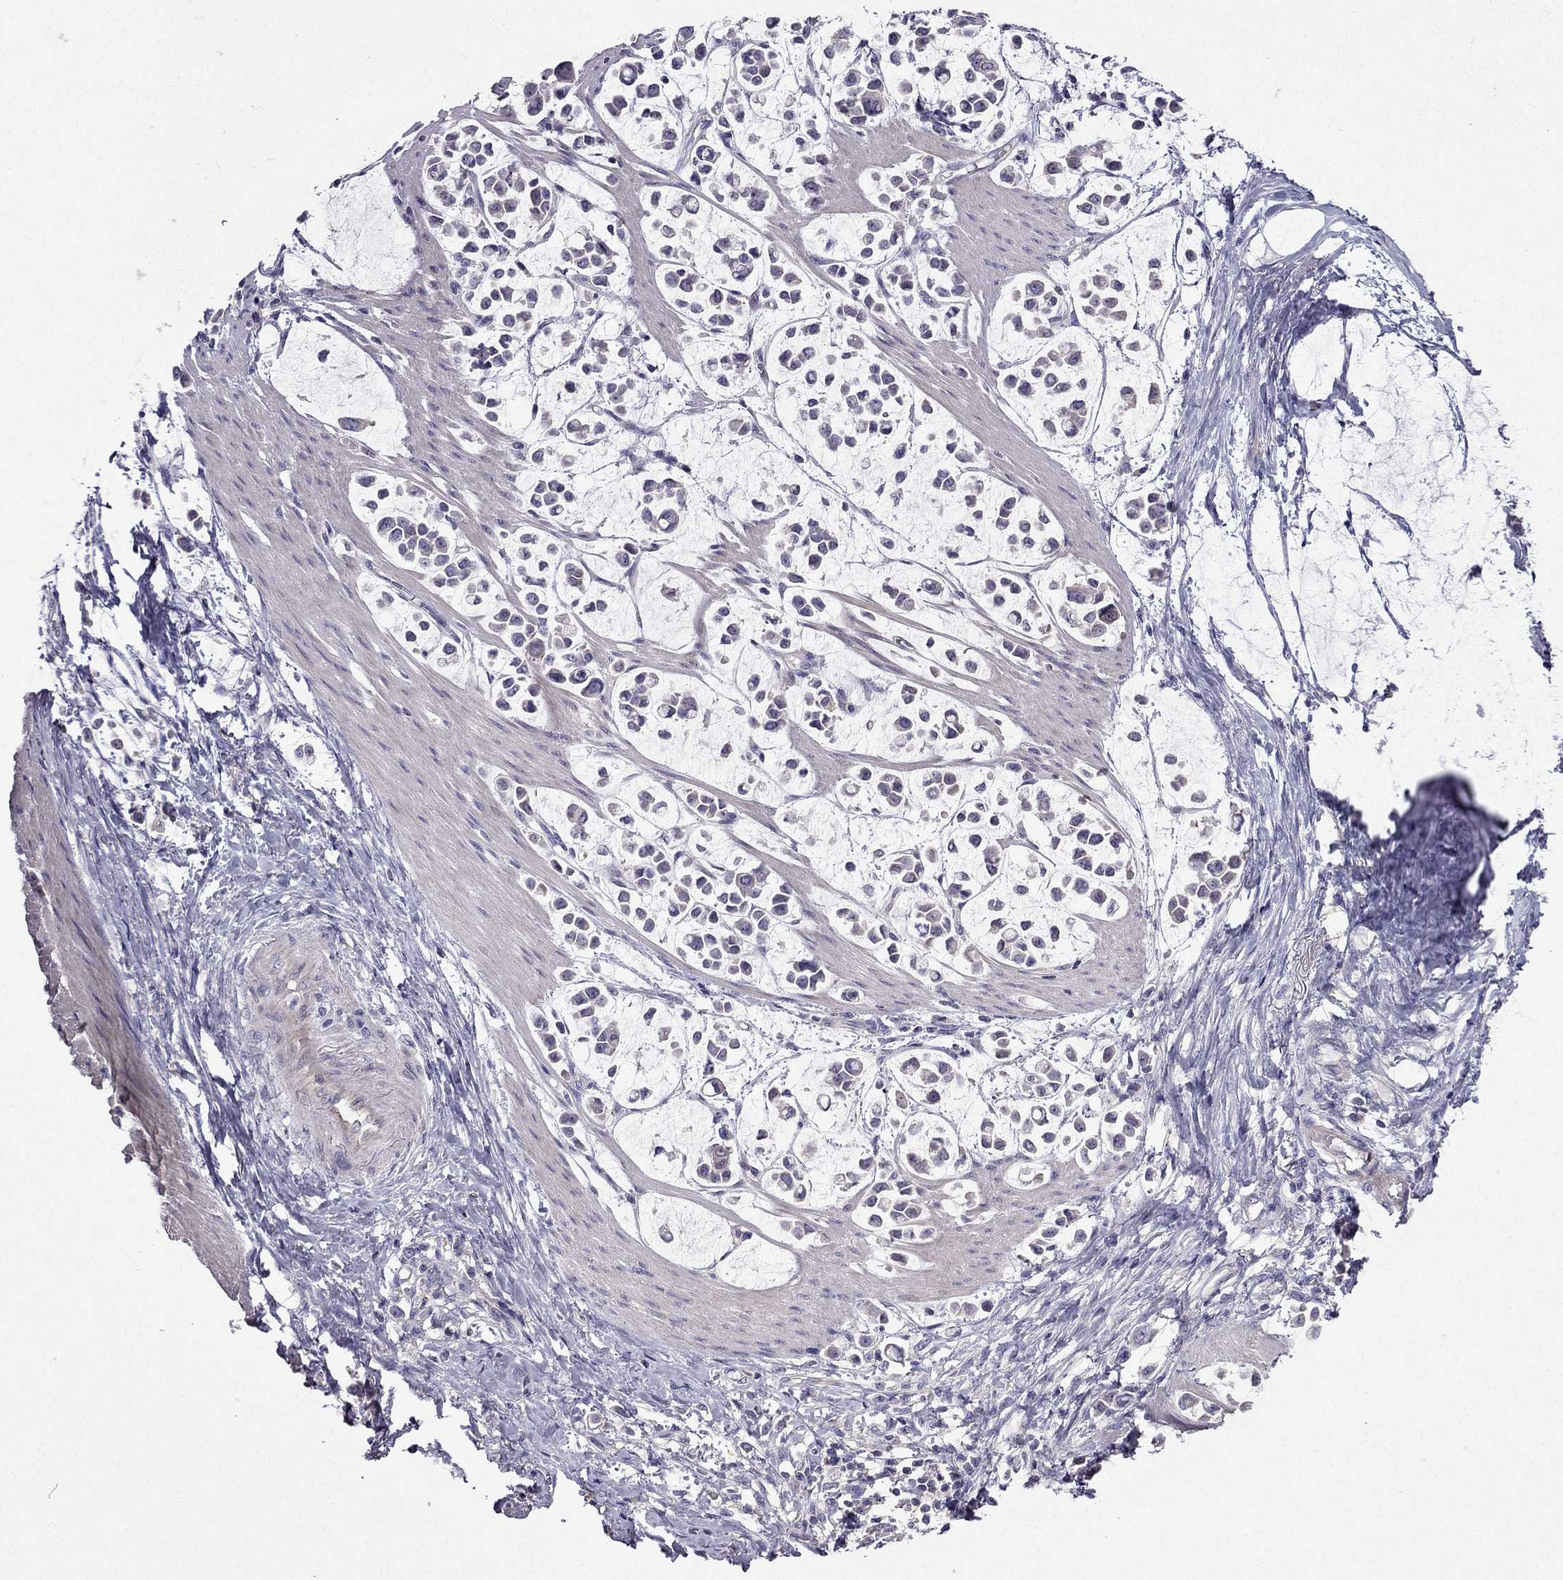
{"staining": {"intensity": "negative", "quantity": "none", "location": "none"}, "tissue": "stomach cancer", "cell_type": "Tumor cells", "image_type": "cancer", "snomed": [{"axis": "morphology", "description": "Adenocarcinoma, NOS"}, {"axis": "topography", "description": "Stomach"}], "caption": "IHC photomicrograph of neoplastic tissue: human stomach cancer stained with DAB (3,3'-diaminobenzidine) shows no significant protein positivity in tumor cells.", "gene": "AS3MT", "patient": {"sex": "male", "age": 82}}